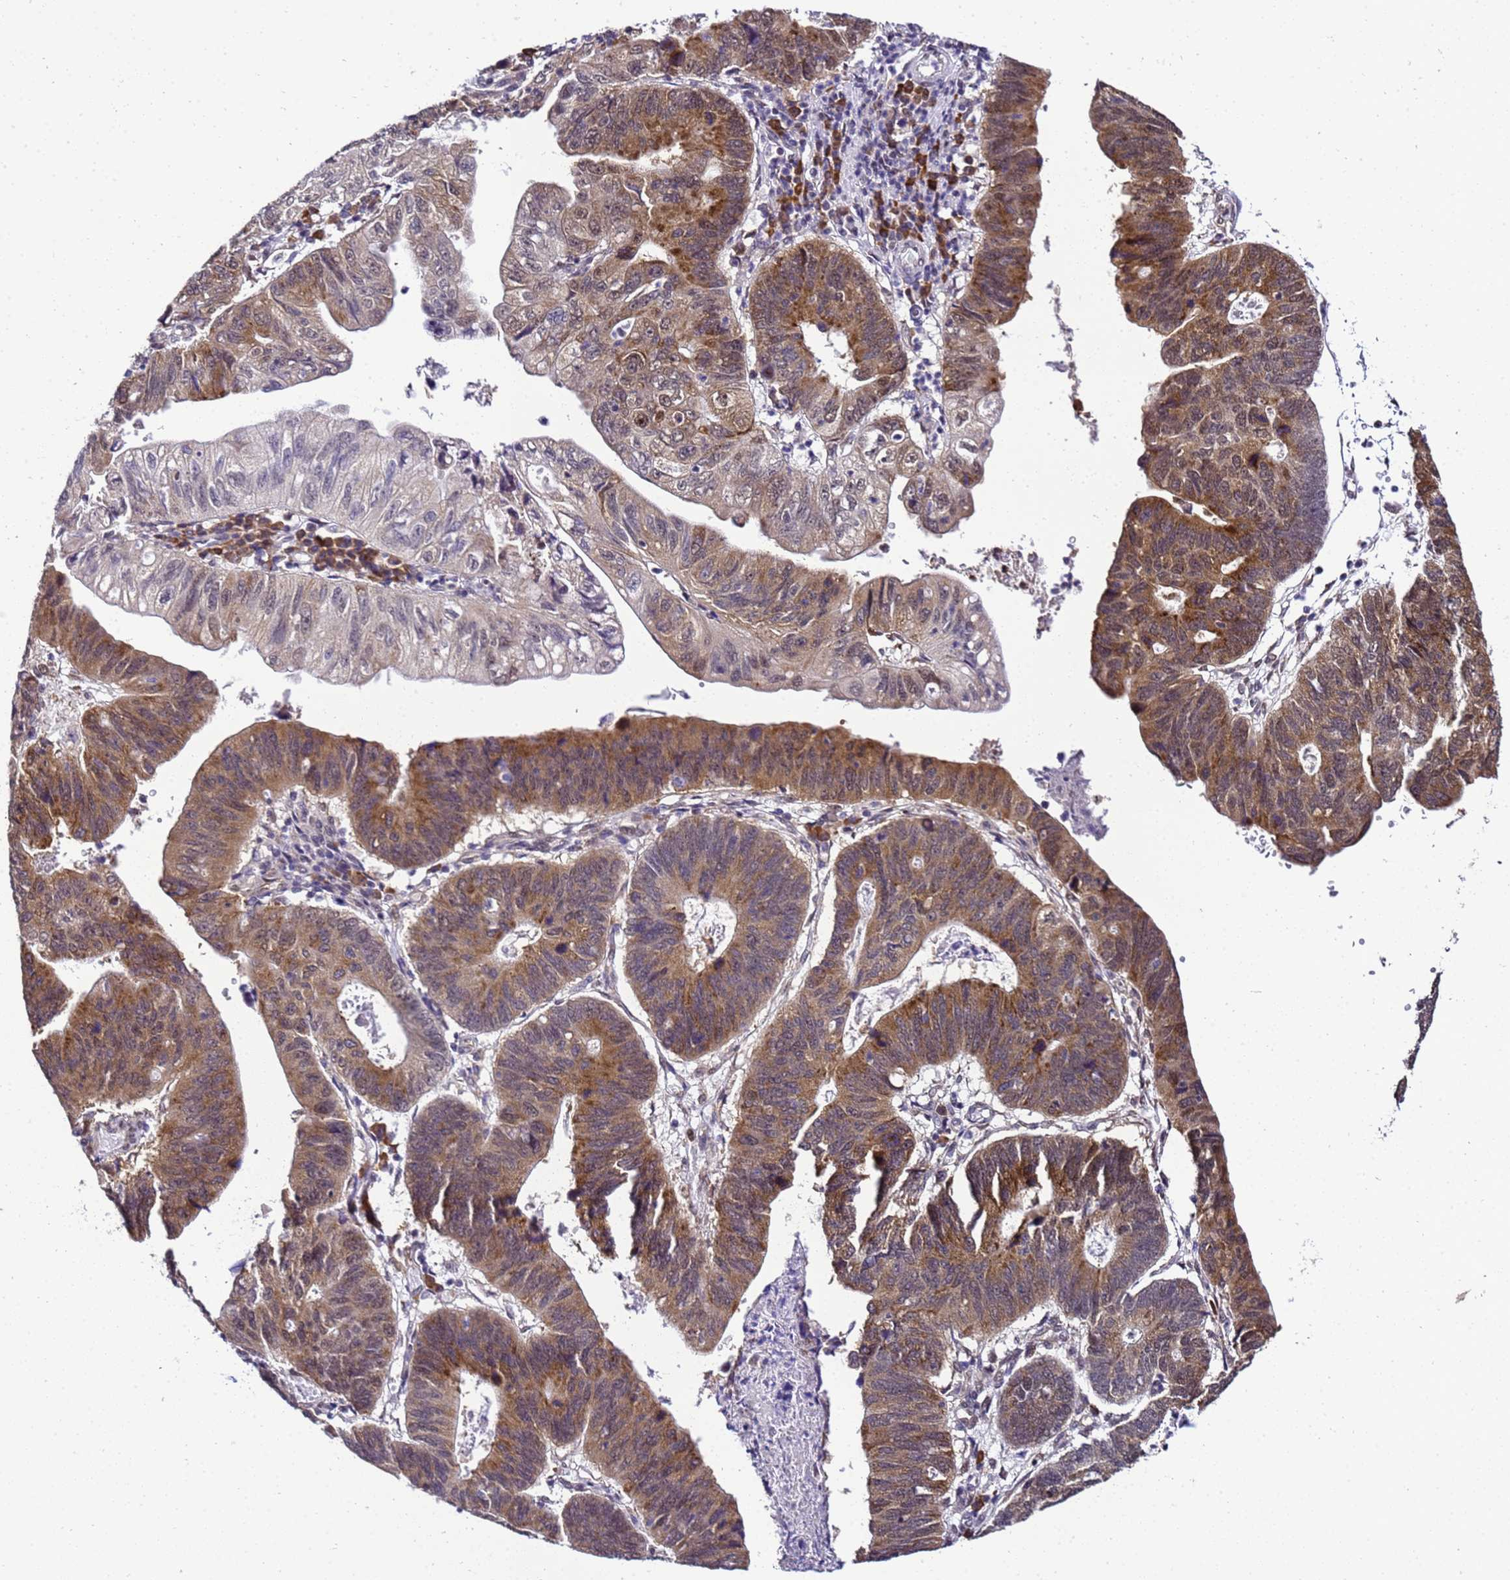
{"staining": {"intensity": "moderate", "quantity": ">75%", "location": "cytoplasmic/membranous"}, "tissue": "stomach cancer", "cell_type": "Tumor cells", "image_type": "cancer", "snomed": [{"axis": "morphology", "description": "Adenocarcinoma, NOS"}, {"axis": "topography", "description": "Stomach"}], "caption": "Stomach adenocarcinoma was stained to show a protein in brown. There is medium levels of moderate cytoplasmic/membranous positivity in about >75% of tumor cells.", "gene": "SMN1", "patient": {"sex": "male", "age": 59}}